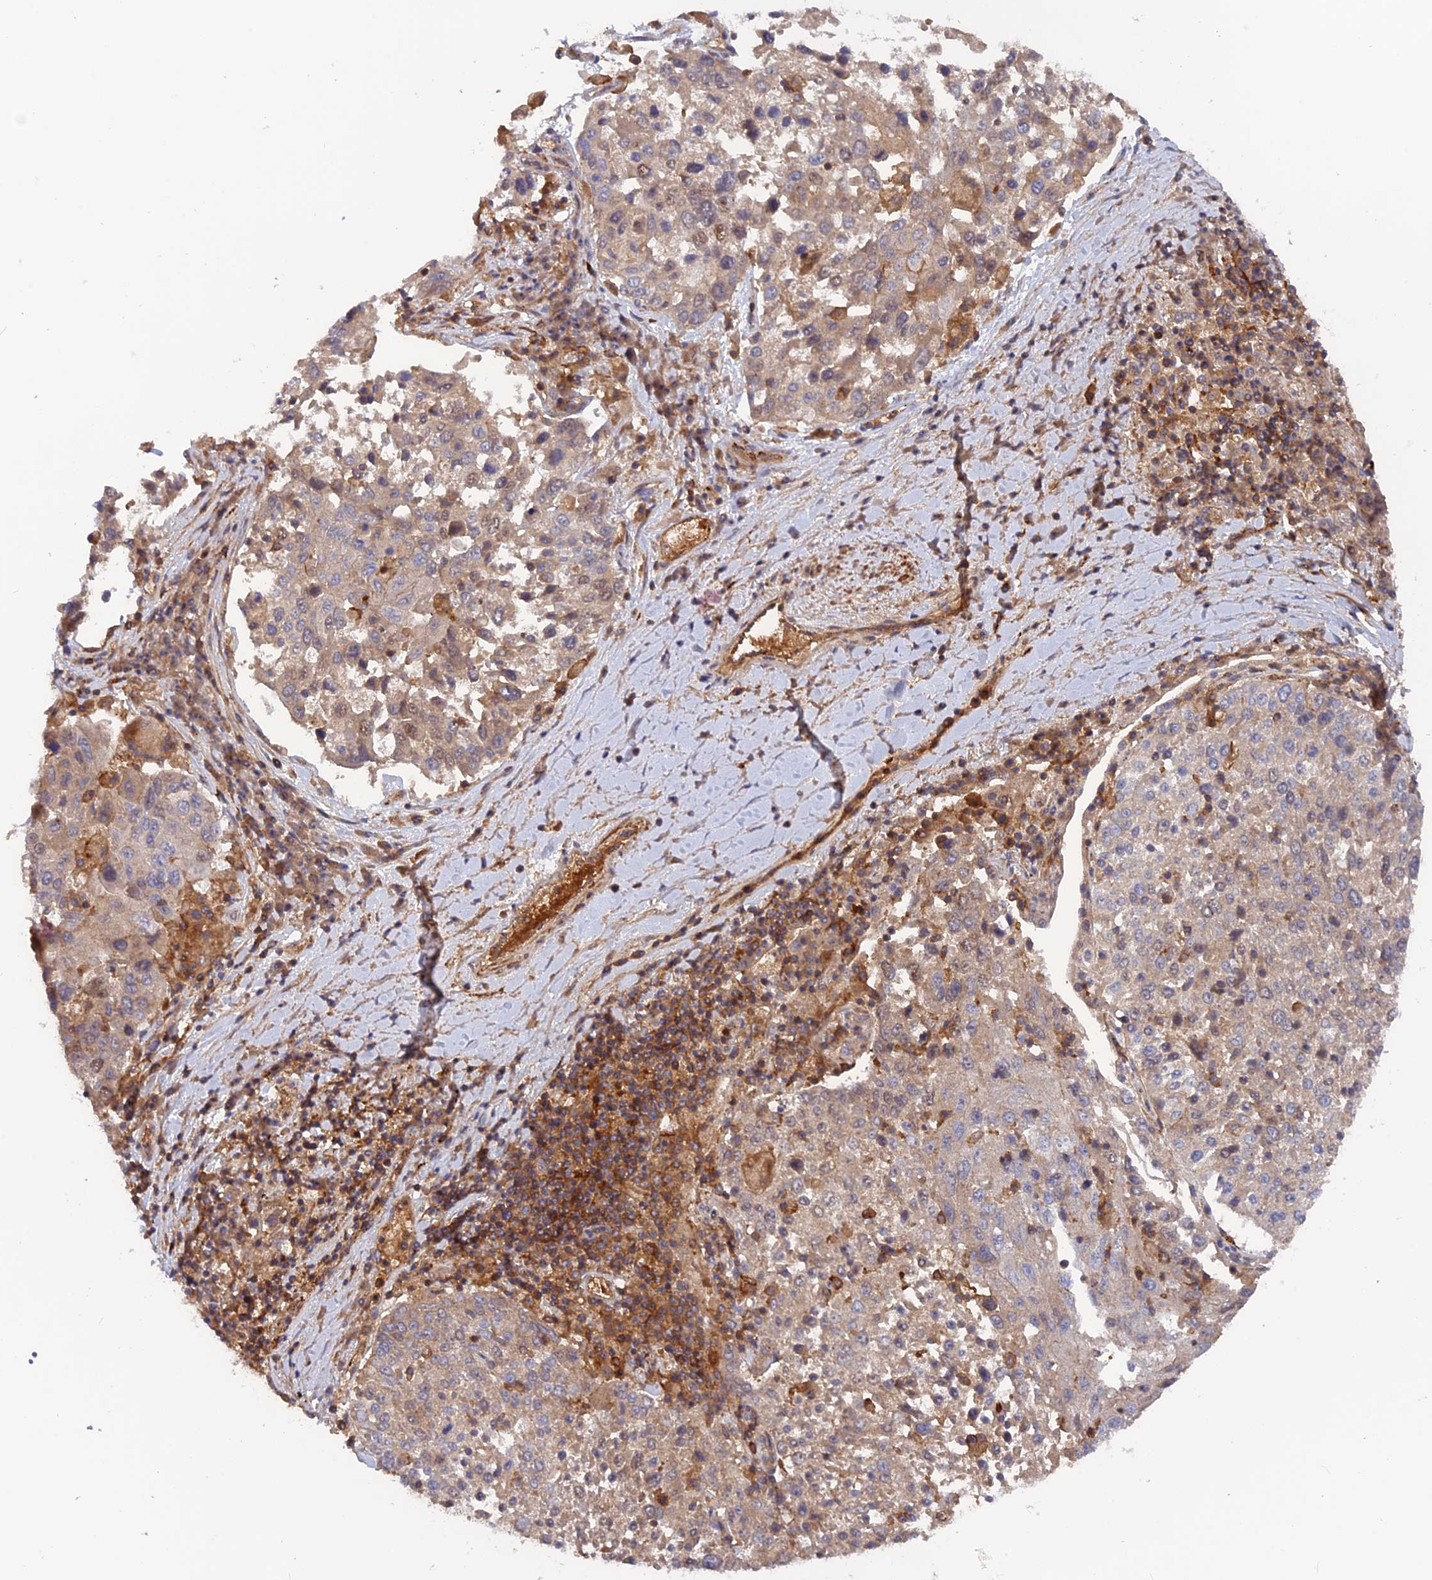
{"staining": {"intensity": "weak", "quantity": "<25%", "location": "cytoplasmic/membranous"}, "tissue": "lung cancer", "cell_type": "Tumor cells", "image_type": "cancer", "snomed": [{"axis": "morphology", "description": "Squamous cell carcinoma, NOS"}, {"axis": "topography", "description": "Lung"}], "caption": "An image of human lung cancer is negative for staining in tumor cells. (DAB immunohistochemistry, high magnification).", "gene": "CPNE7", "patient": {"sex": "male", "age": 65}}